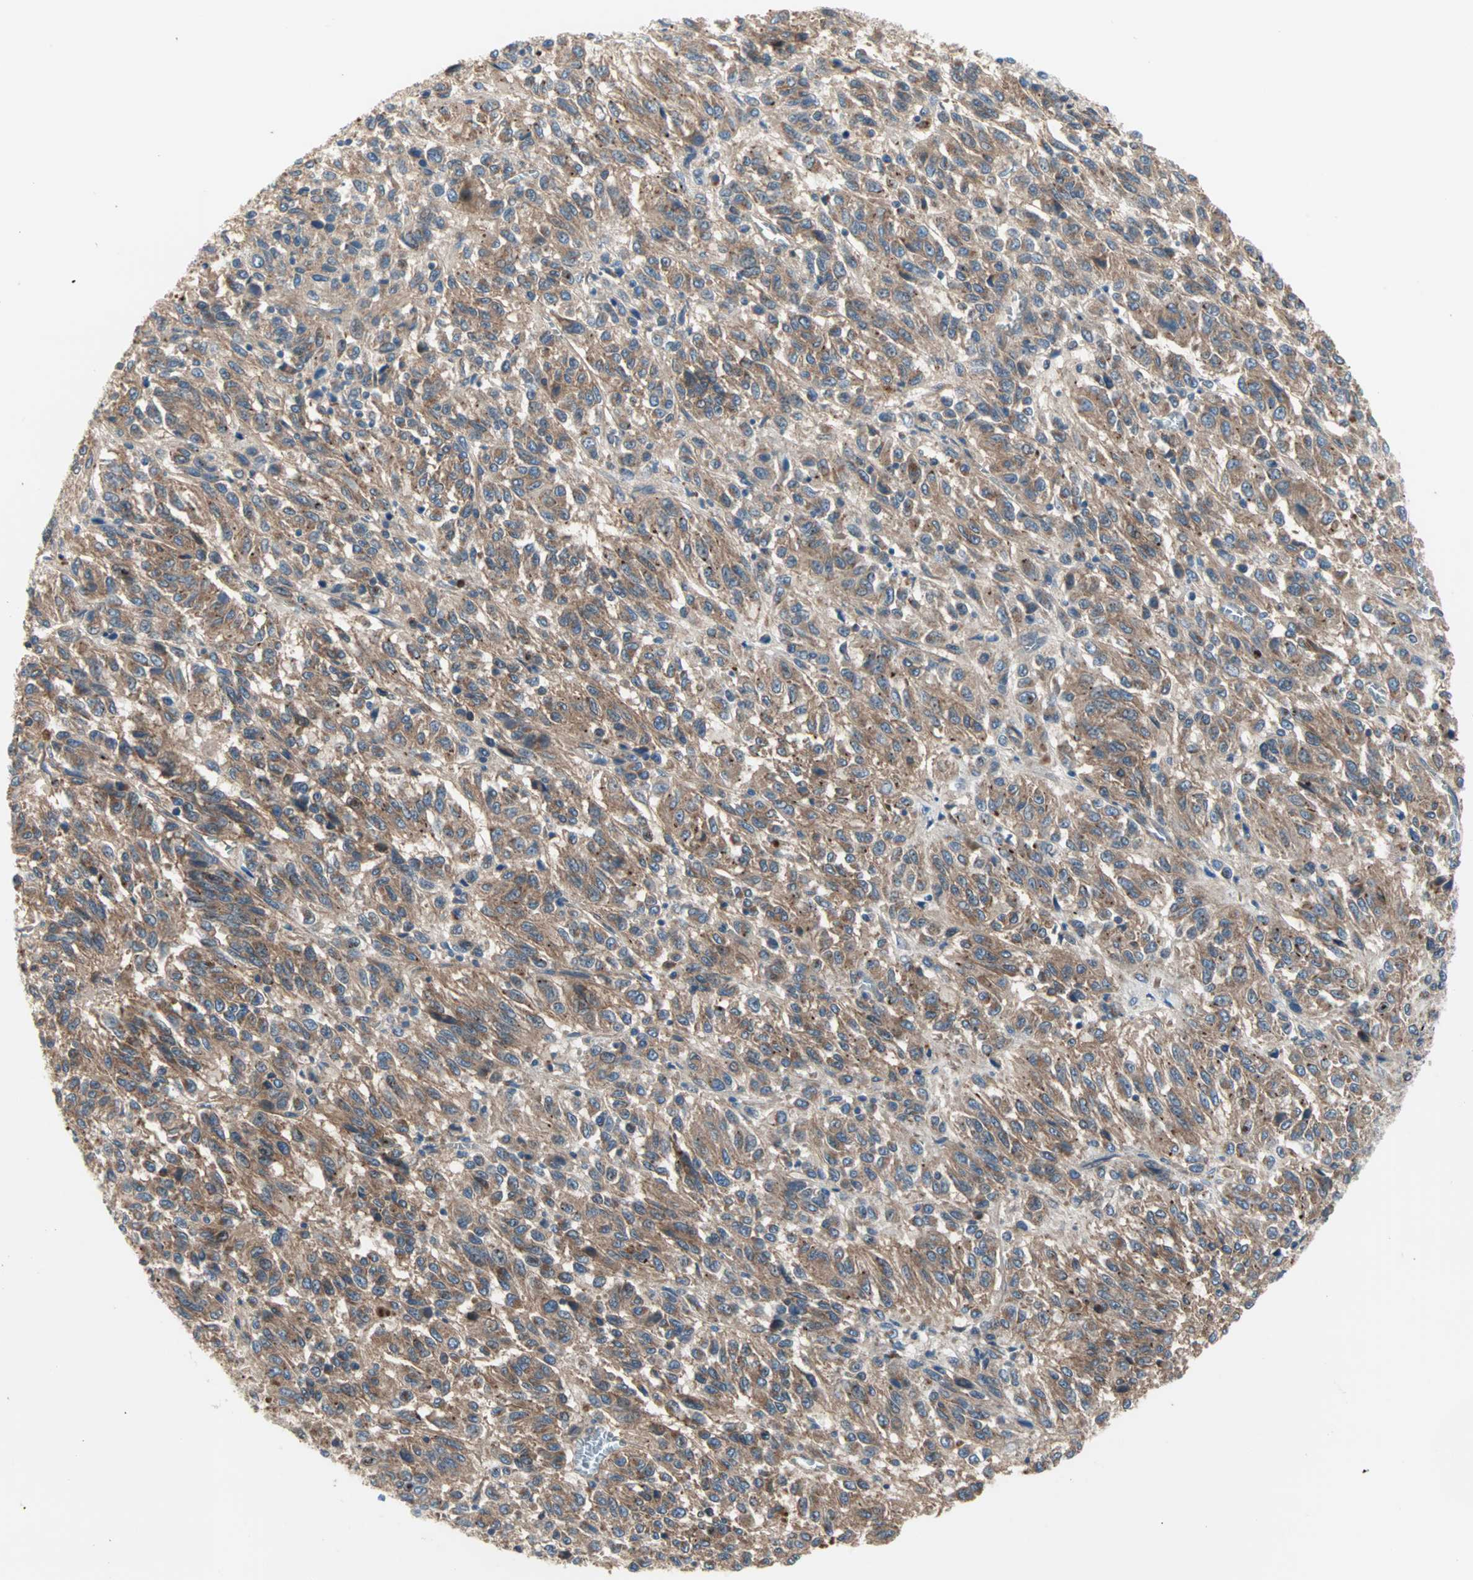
{"staining": {"intensity": "moderate", "quantity": ">75%", "location": "cytoplasmic/membranous"}, "tissue": "melanoma", "cell_type": "Tumor cells", "image_type": "cancer", "snomed": [{"axis": "morphology", "description": "Malignant melanoma, Metastatic site"}, {"axis": "topography", "description": "Lung"}], "caption": "Malignant melanoma (metastatic site) stained with a brown dye demonstrates moderate cytoplasmic/membranous positive staining in about >75% of tumor cells.", "gene": "PDE8A", "patient": {"sex": "male", "age": 64}}